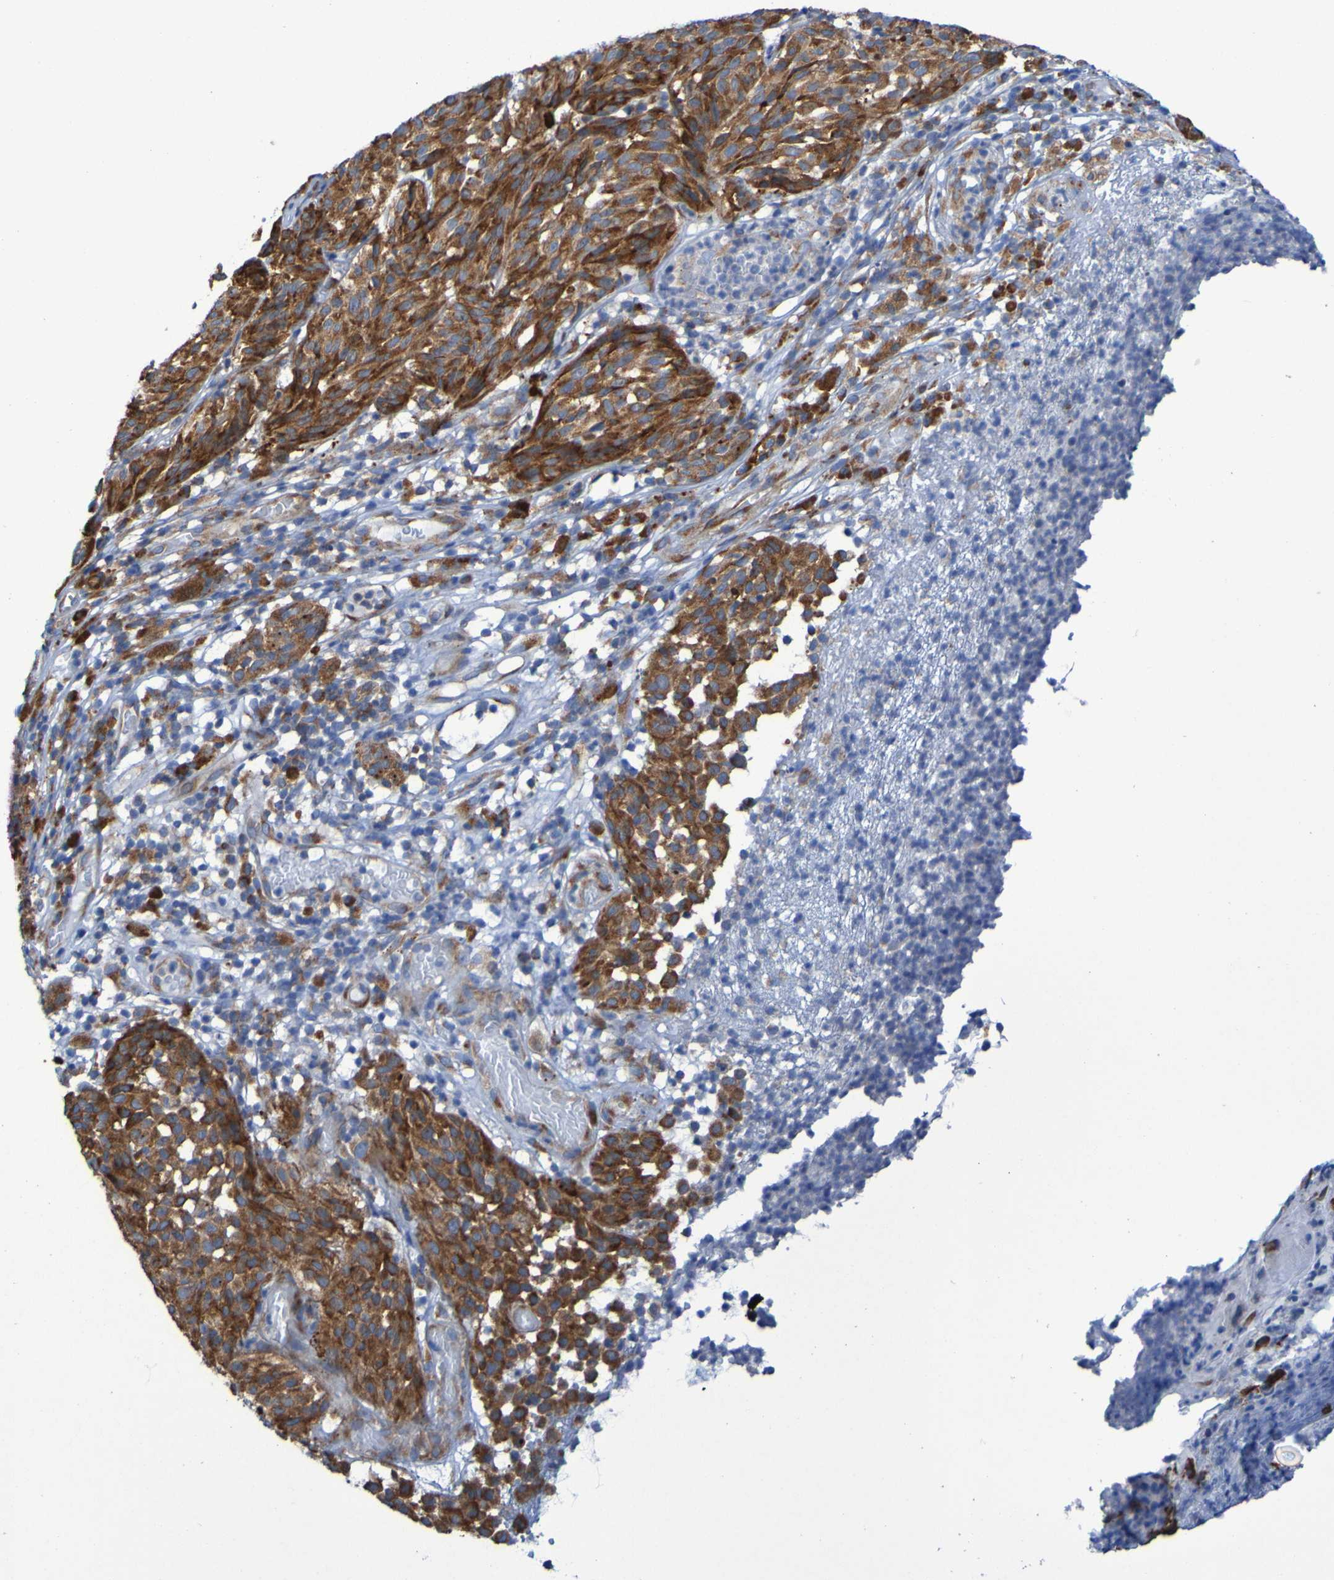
{"staining": {"intensity": "strong", "quantity": ">75%", "location": "cytoplasmic/membranous"}, "tissue": "melanoma", "cell_type": "Tumor cells", "image_type": "cancer", "snomed": [{"axis": "morphology", "description": "Malignant melanoma, NOS"}, {"axis": "topography", "description": "Skin"}], "caption": "Strong cytoplasmic/membranous protein staining is seen in about >75% of tumor cells in malignant melanoma. Using DAB (3,3'-diaminobenzidine) (brown) and hematoxylin (blue) stains, captured at high magnification using brightfield microscopy.", "gene": "FKBP3", "patient": {"sex": "female", "age": 46}}